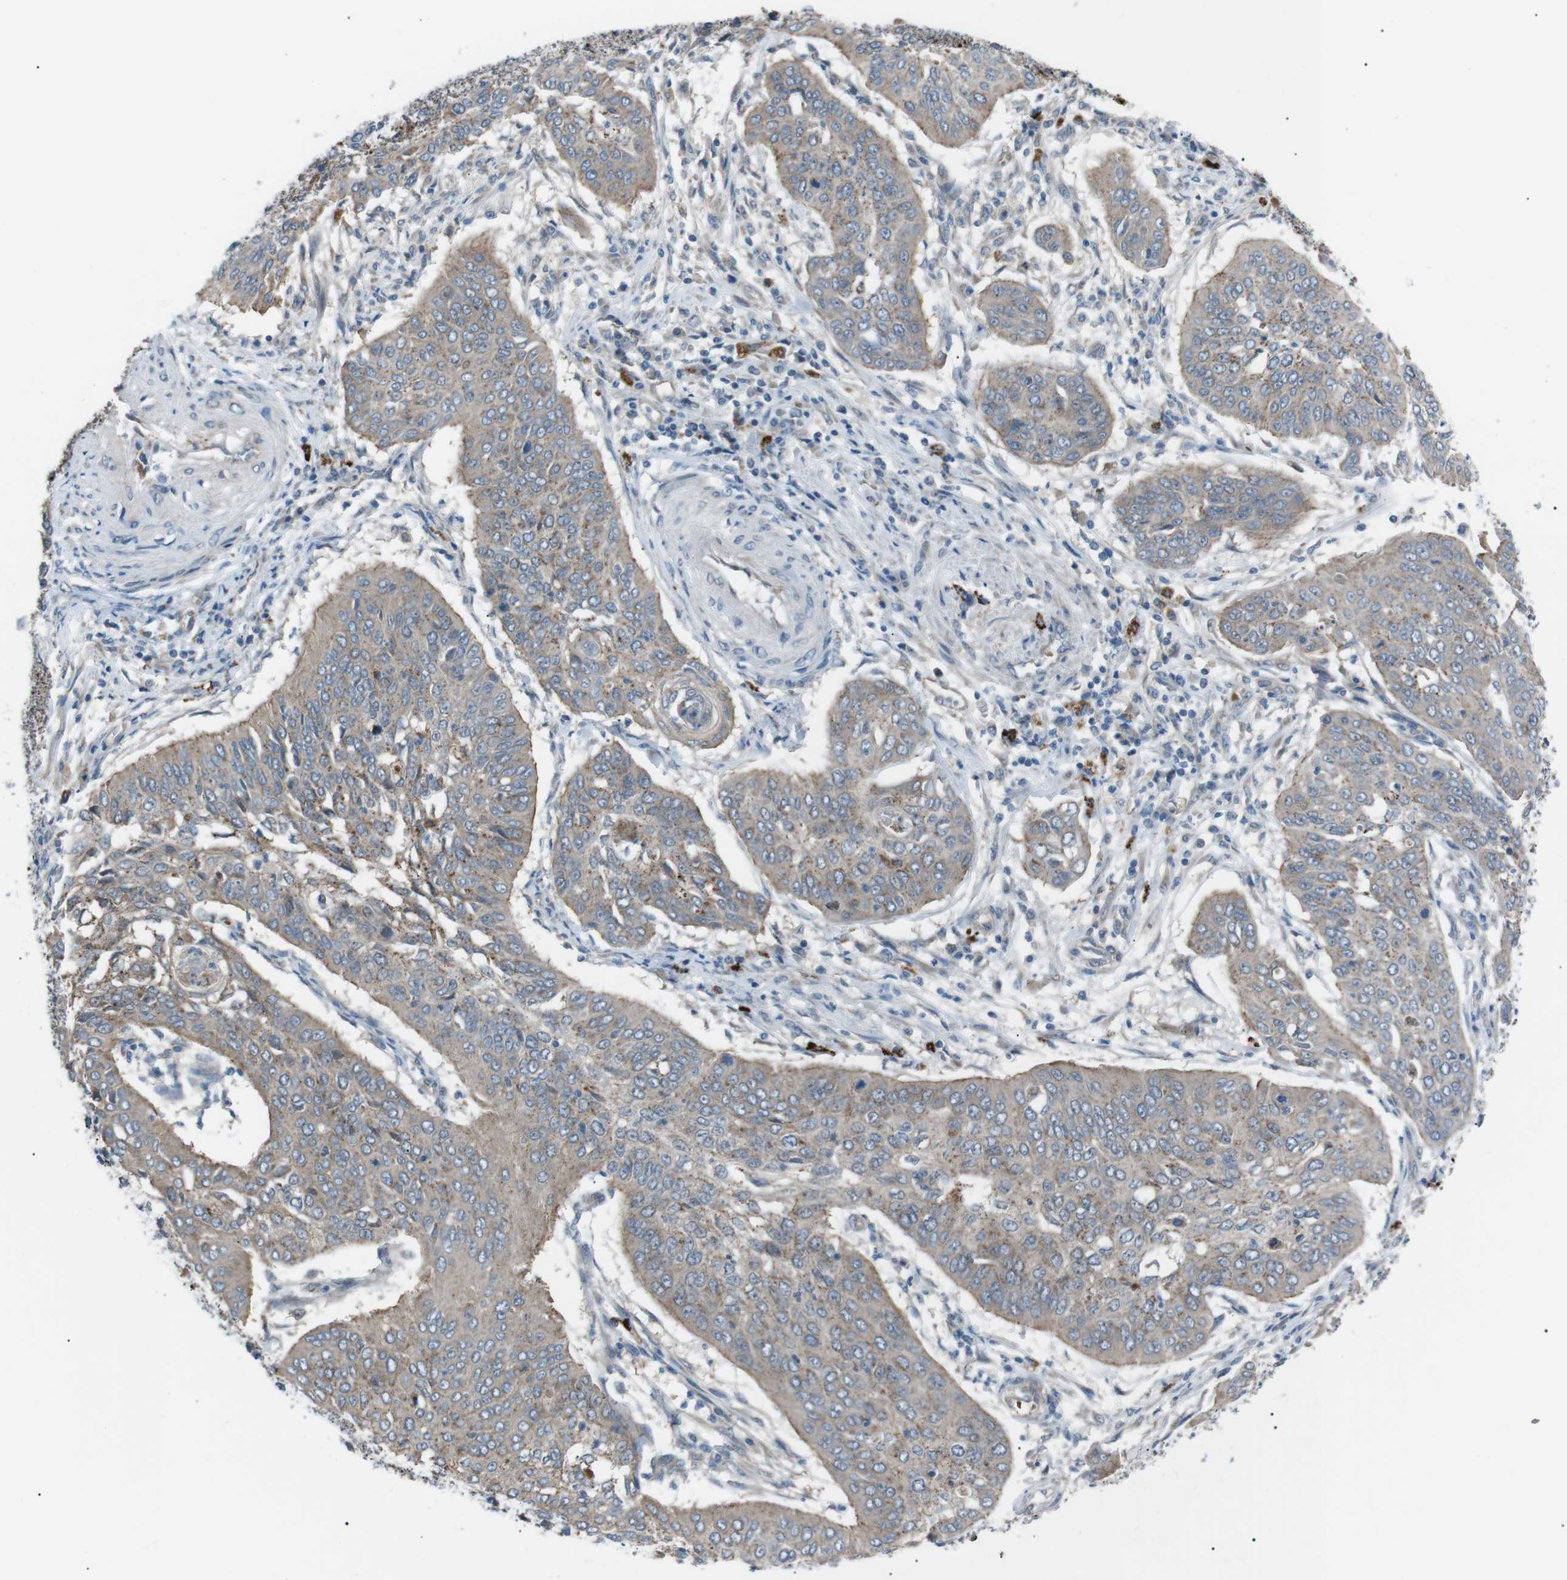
{"staining": {"intensity": "weak", "quantity": "25%-75%", "location": "cytoplasmic/membranous"}, "tissue": "cervical cancer", "cell_type": "Tumor cells", "image_type": "cancer", "snomed": [{"axis": "morphology", "description": "Normal tissue, NOS"}, {"axis": "morphology", "description": "Squamous cell carcinoma, NOS"}, {"axis": "topography", "description": "Cervix"}], "caption": "Immunohistochemical staining of cervical cancer (squamous cell carcinoma) reveals weak cytoplasmic/membranous protein expression in about 25%-75% of tumor cells. The staining was performed using DAB to visualize the protein expression in brown, while the nuclei were stained in blue with hematoxylin (Magnification: 20x).", "gene": "B4GALNT2", "patient": {"sex": "female", "age": 39}}